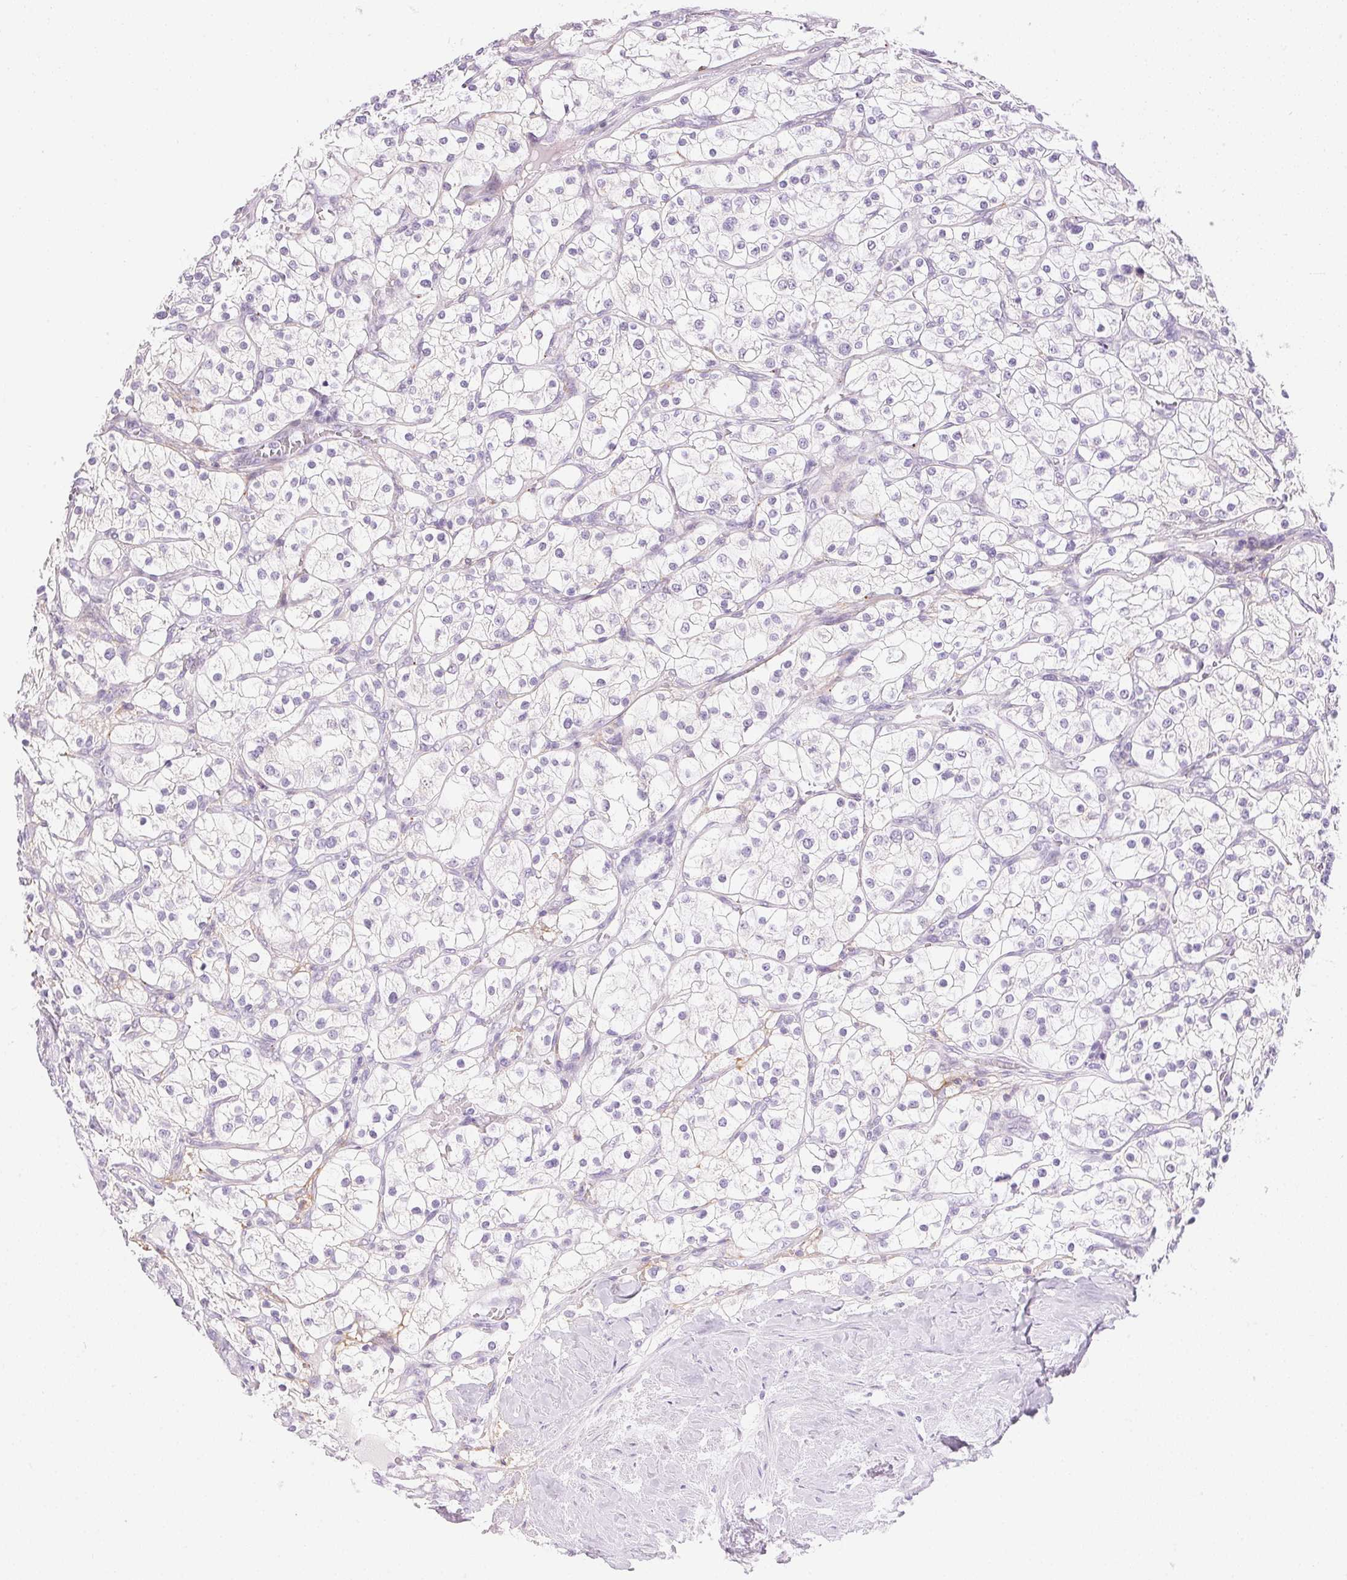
{"staining": {"intensity": "negative", "quantity": "none", "location": "none"}, "tissue": "renal cancer", "cell_type": "Tumor cells", "image_type": "cancer", "snomed": [{"axis": "morphology", "description": "Adenocarcinoma, NOS"}, {"axis": "topography", "description": "Kidney"}], "caption": "Tumor cells show no significant staining in renal cancer (adenocarcinoma).", "gene": "TEKT1", "patient": {"sex": "male", "age": 80}}